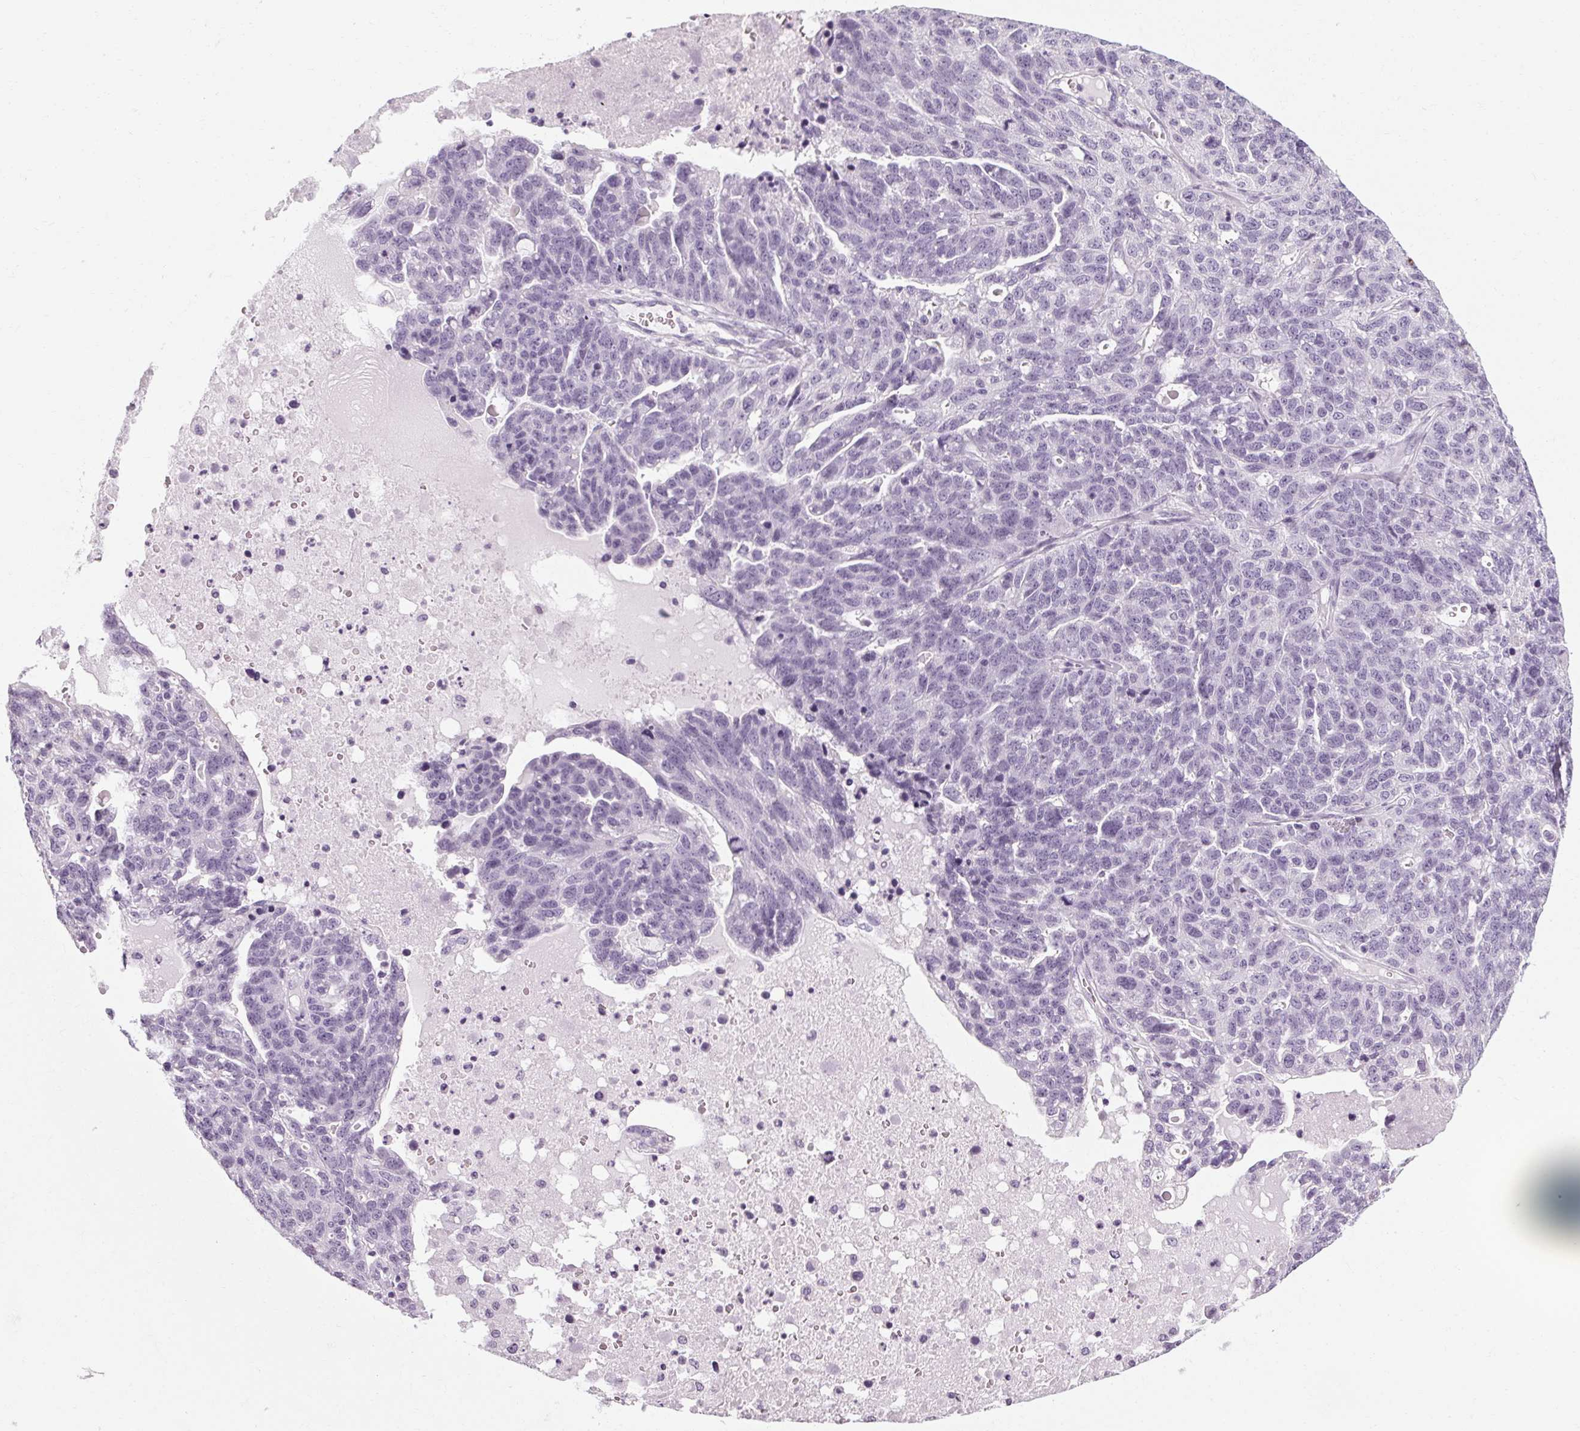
{"staining": {"intensity": "negative", "quantity": "none", "location": "none"}, "tissue": "ovarian cancer", "cell_type": "Tumor cells", "image_type": "cancer", "snomed": [{"axis": "morphology", "description": "Cystadenocarcinoma, serous, NOS"}, {"axis": "topography", "description": "Ovary"}], "caption": "Tumor cells show no significant staining in ovarian cancer (serous cystadenocarcinoma). (Brightfield microscopy of DAB (3,3'-diaminobenzidine) immunohistochemistry (IHC) at high magnification).", "gene": "POMC", "patient": {"sex": "female", "age": 71}}